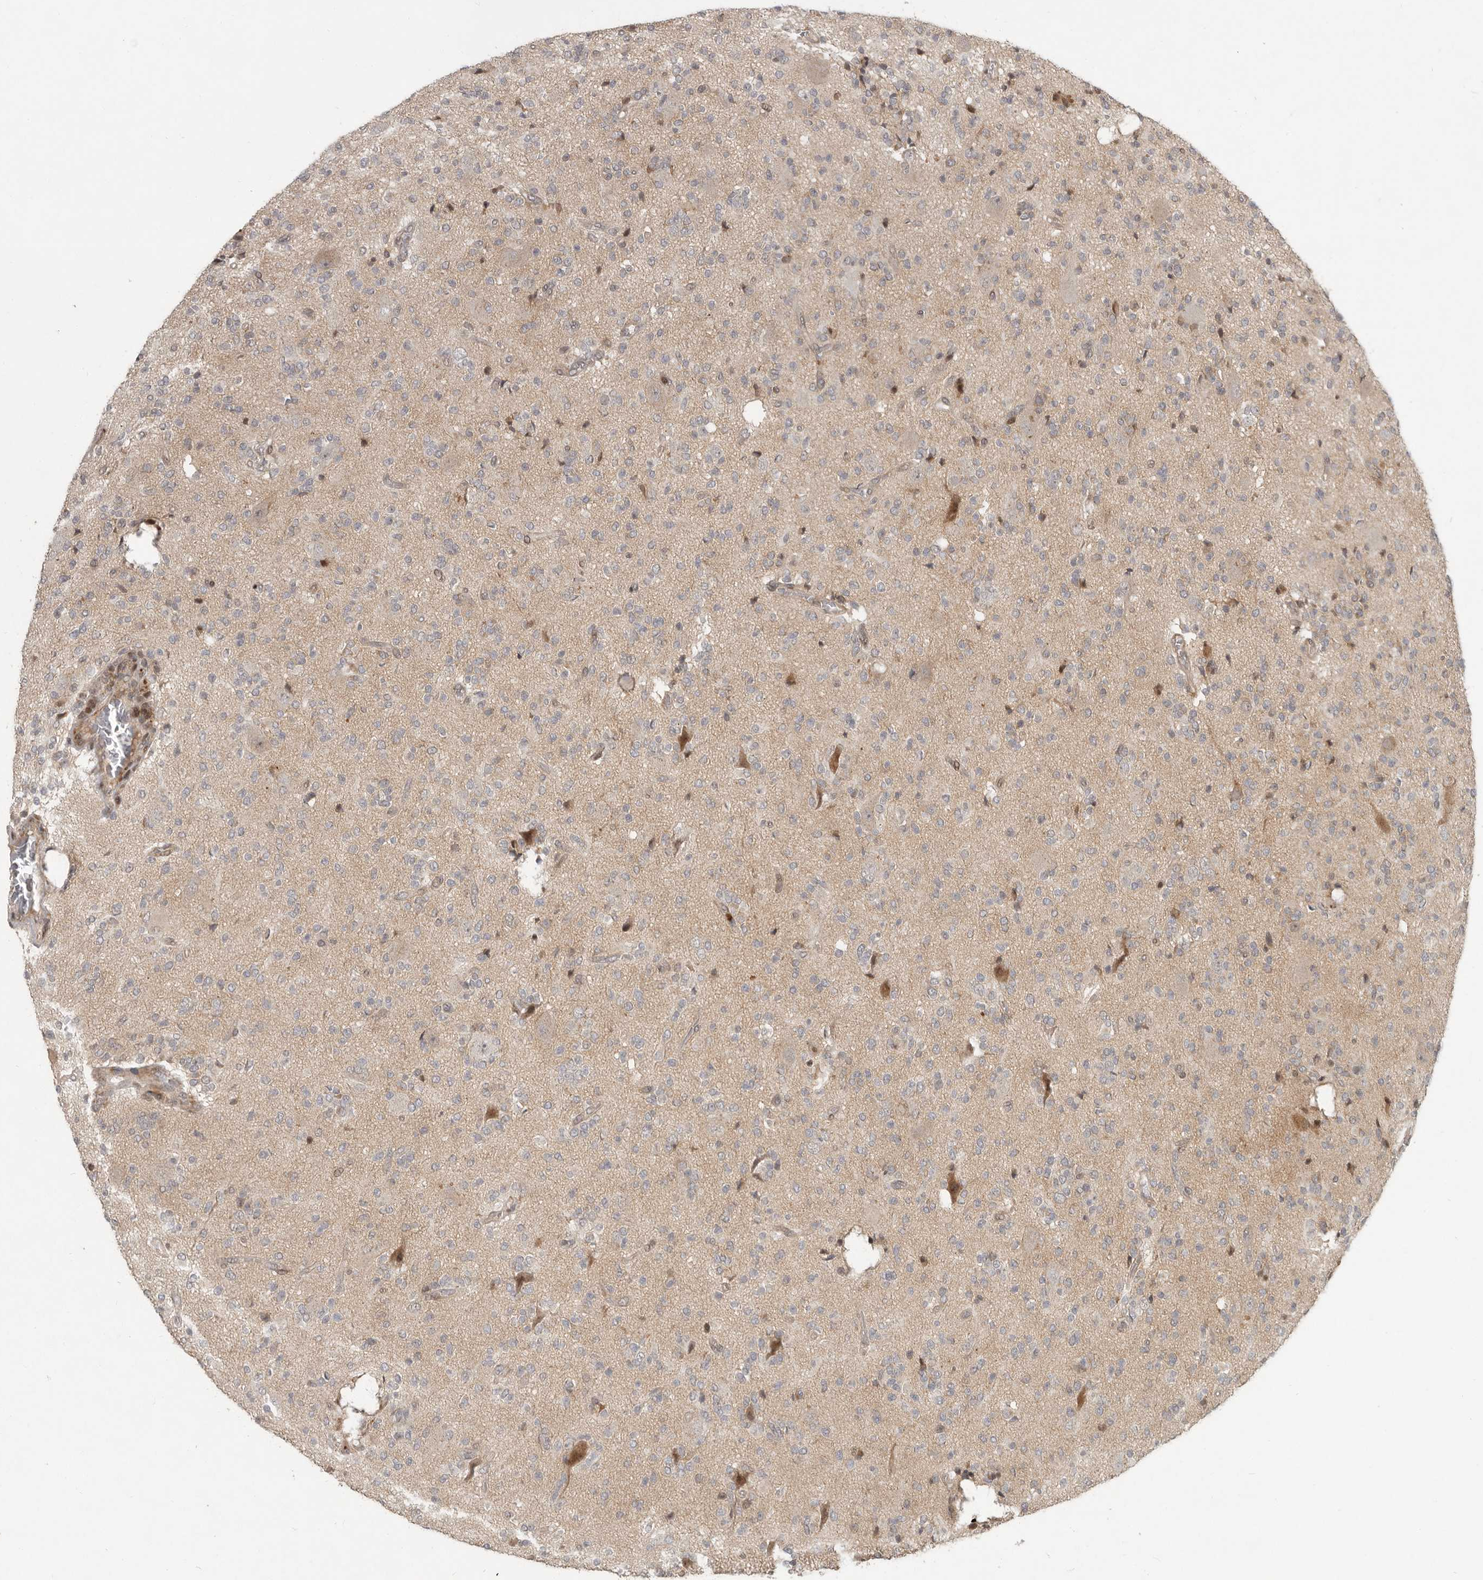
{"staining": {"intensity": "negative", "quantity": "none", "location": "none"}, "tissue": "glioma", "cell_type": "Tumor cells", "image_type": "cancer", "snomed": [{"axis": "morphology", "description": "Glioma, malignant, High grade"}, {"axis": "topography", "description": "Brain"}], "caption": "A high-resolution histopathology image shows immunohistochemistry (IHC) staining of glioma, which displays no significant staining in tumor cells. (Brightfield microscopy of DAB immunohistochemistry at high magnification).", "gene": "RABIF", "patient": {"sex": "male", "age": 34}}